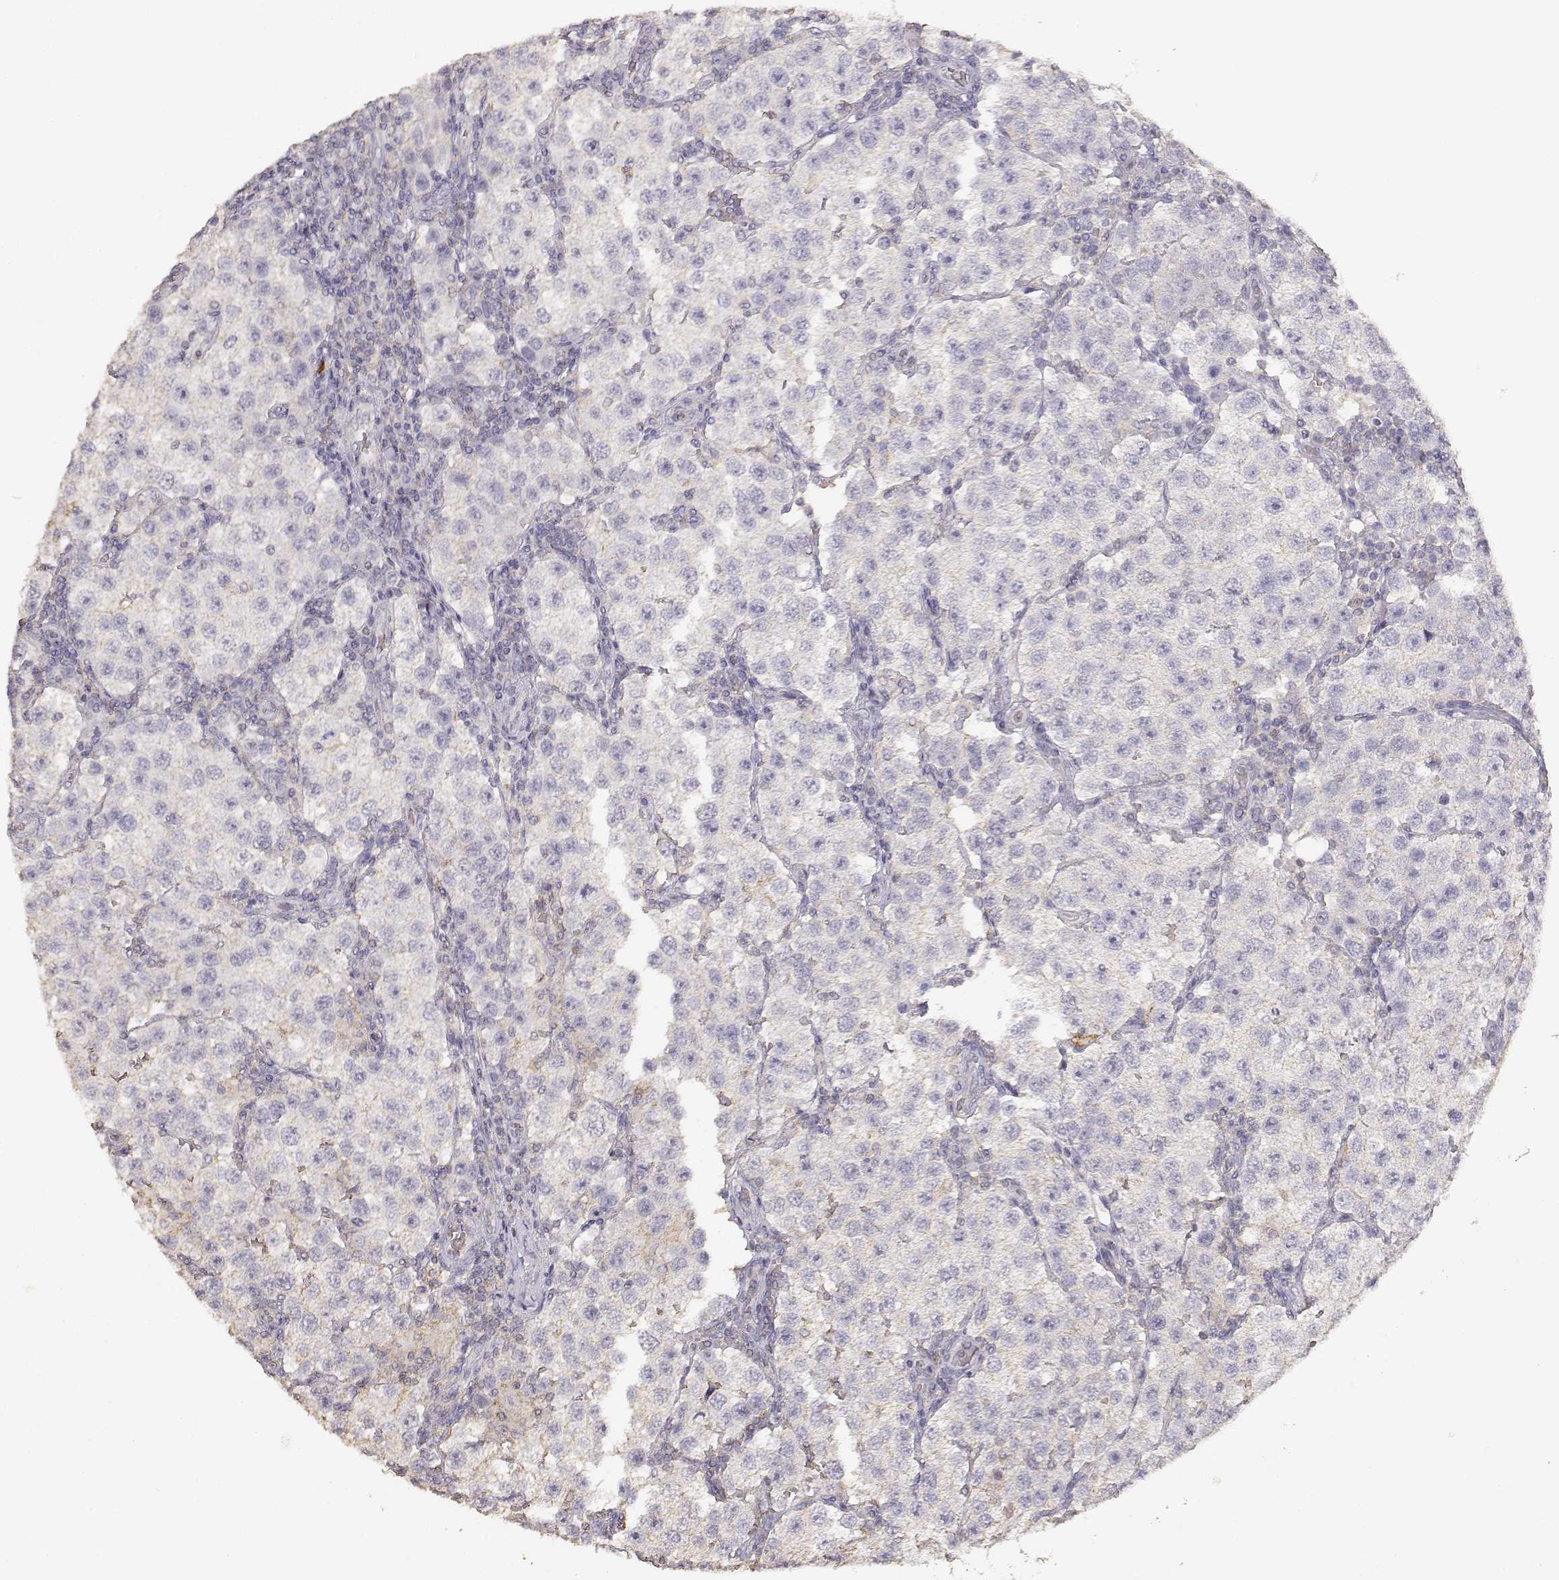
{"staining": {"intensity": "negative", "quantity": "none", "location": "none"}, "tissue": "testis cancer", "cell_type": "Tumor cells", "image_type": "cancer", "snomed": [{"axis": "morphology", "description": "Seminoma, NOS"}, {"axis": "topography", "description": "Testis"}], "caption": "Tumor cells show no significant protein staining in testis seminoma.", "gene": "TNFRSF10C", "patient": {"sex": "male", "age": 37}}